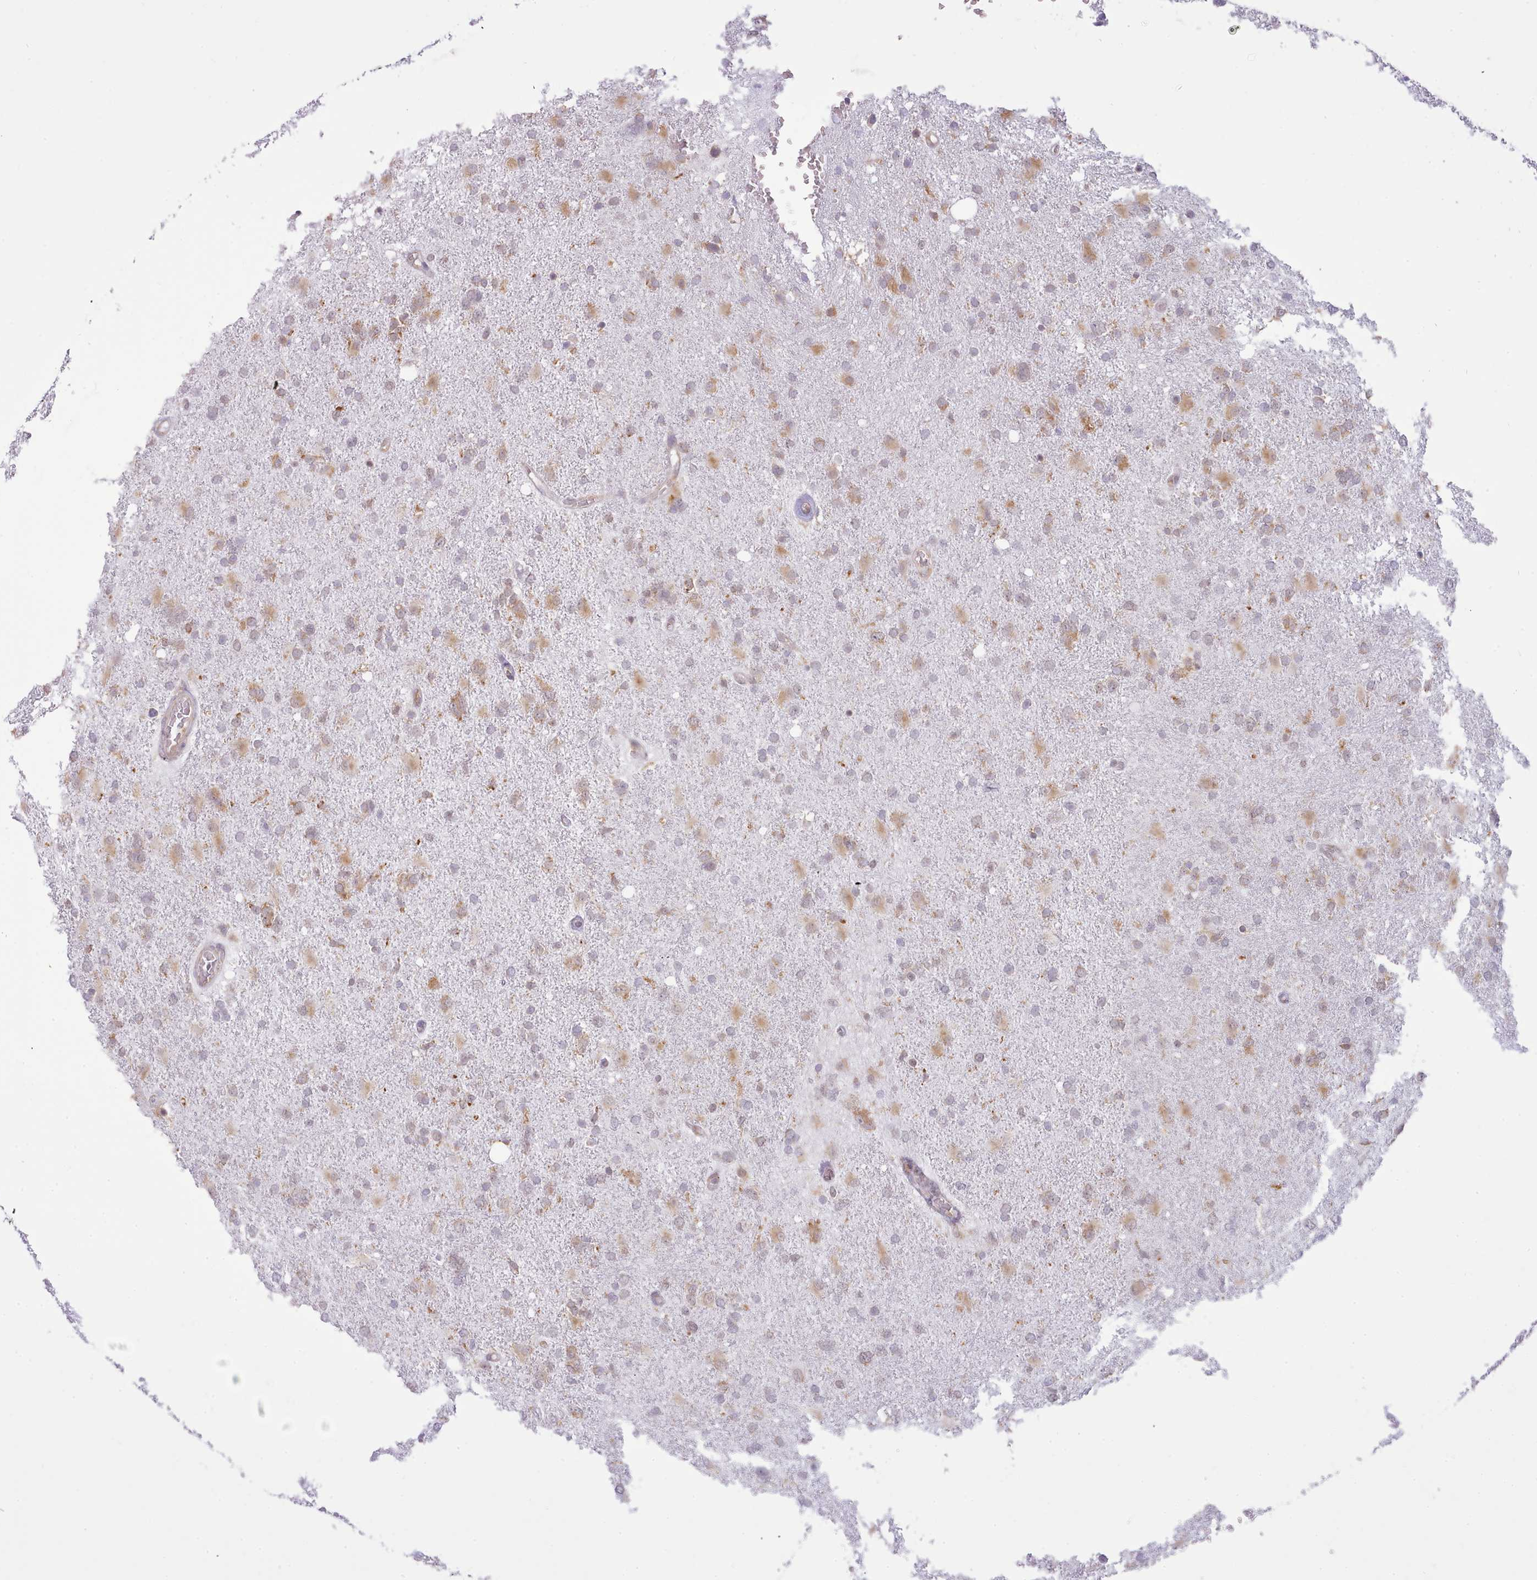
{"staining": {"intensity": "moderate", "quantity": "<25%", "location": "cytoplasmic/membranous"}, "tissue": "glioma", "cell_type": "Tumor cells", "image_type": "cancer", "snomed": [{"axis": "morphology", "description": "Glioma, malignant, High grade"}, {"axis": "topography", "description": "Brain"}], "caption": "Malignant high-grade glioma stained with IHC displays moderate cytoplasmic/membranous staining in approximately <25% of tumor cells. (DAB IHC with brightfield microscopy, high magnification).", "gene": "SEC61B", "patient": {"sex": "male", "age": 61}}